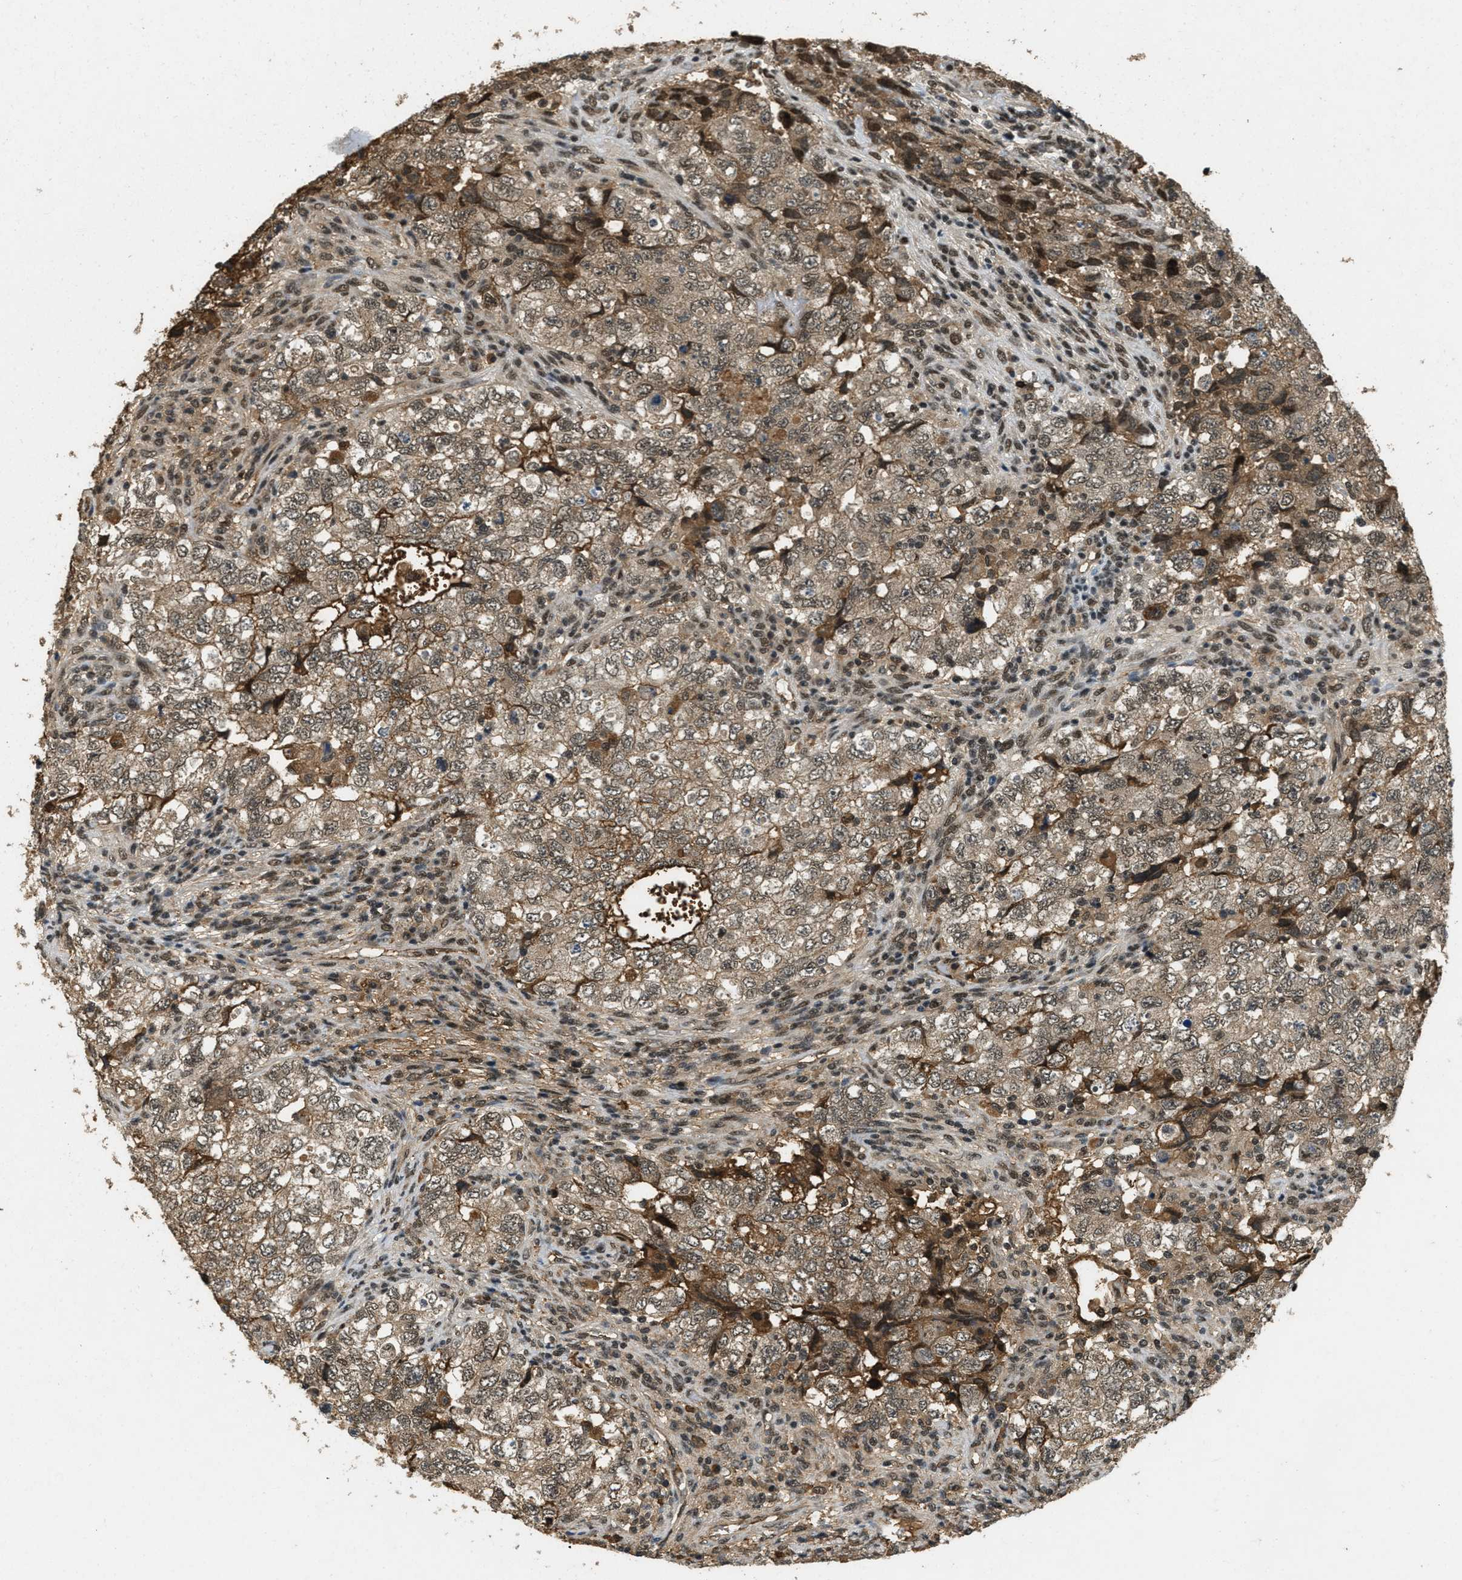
{"staining": {"intensity": "moderate", "quantity": ">75%", "location": "cytoplasmic/membranous,nuclear"}, "tissue": "testis cancer", "cell_type": "Tumor cells", "image_type": "cancer", "snomed": [{"axis": "morphology", "description": "Carcinoma, Embryonal, NOS"}, {"axis": "topography", "description": "Testis"}], "caption": "A medium amount of moderate cytoplasmic/membranous and nuclear staining is appreciated in about >75% of tumor cells in testis cancer tissue.", "gene": "ZNF148", "patient": {"sex": "male", "age": 36}}